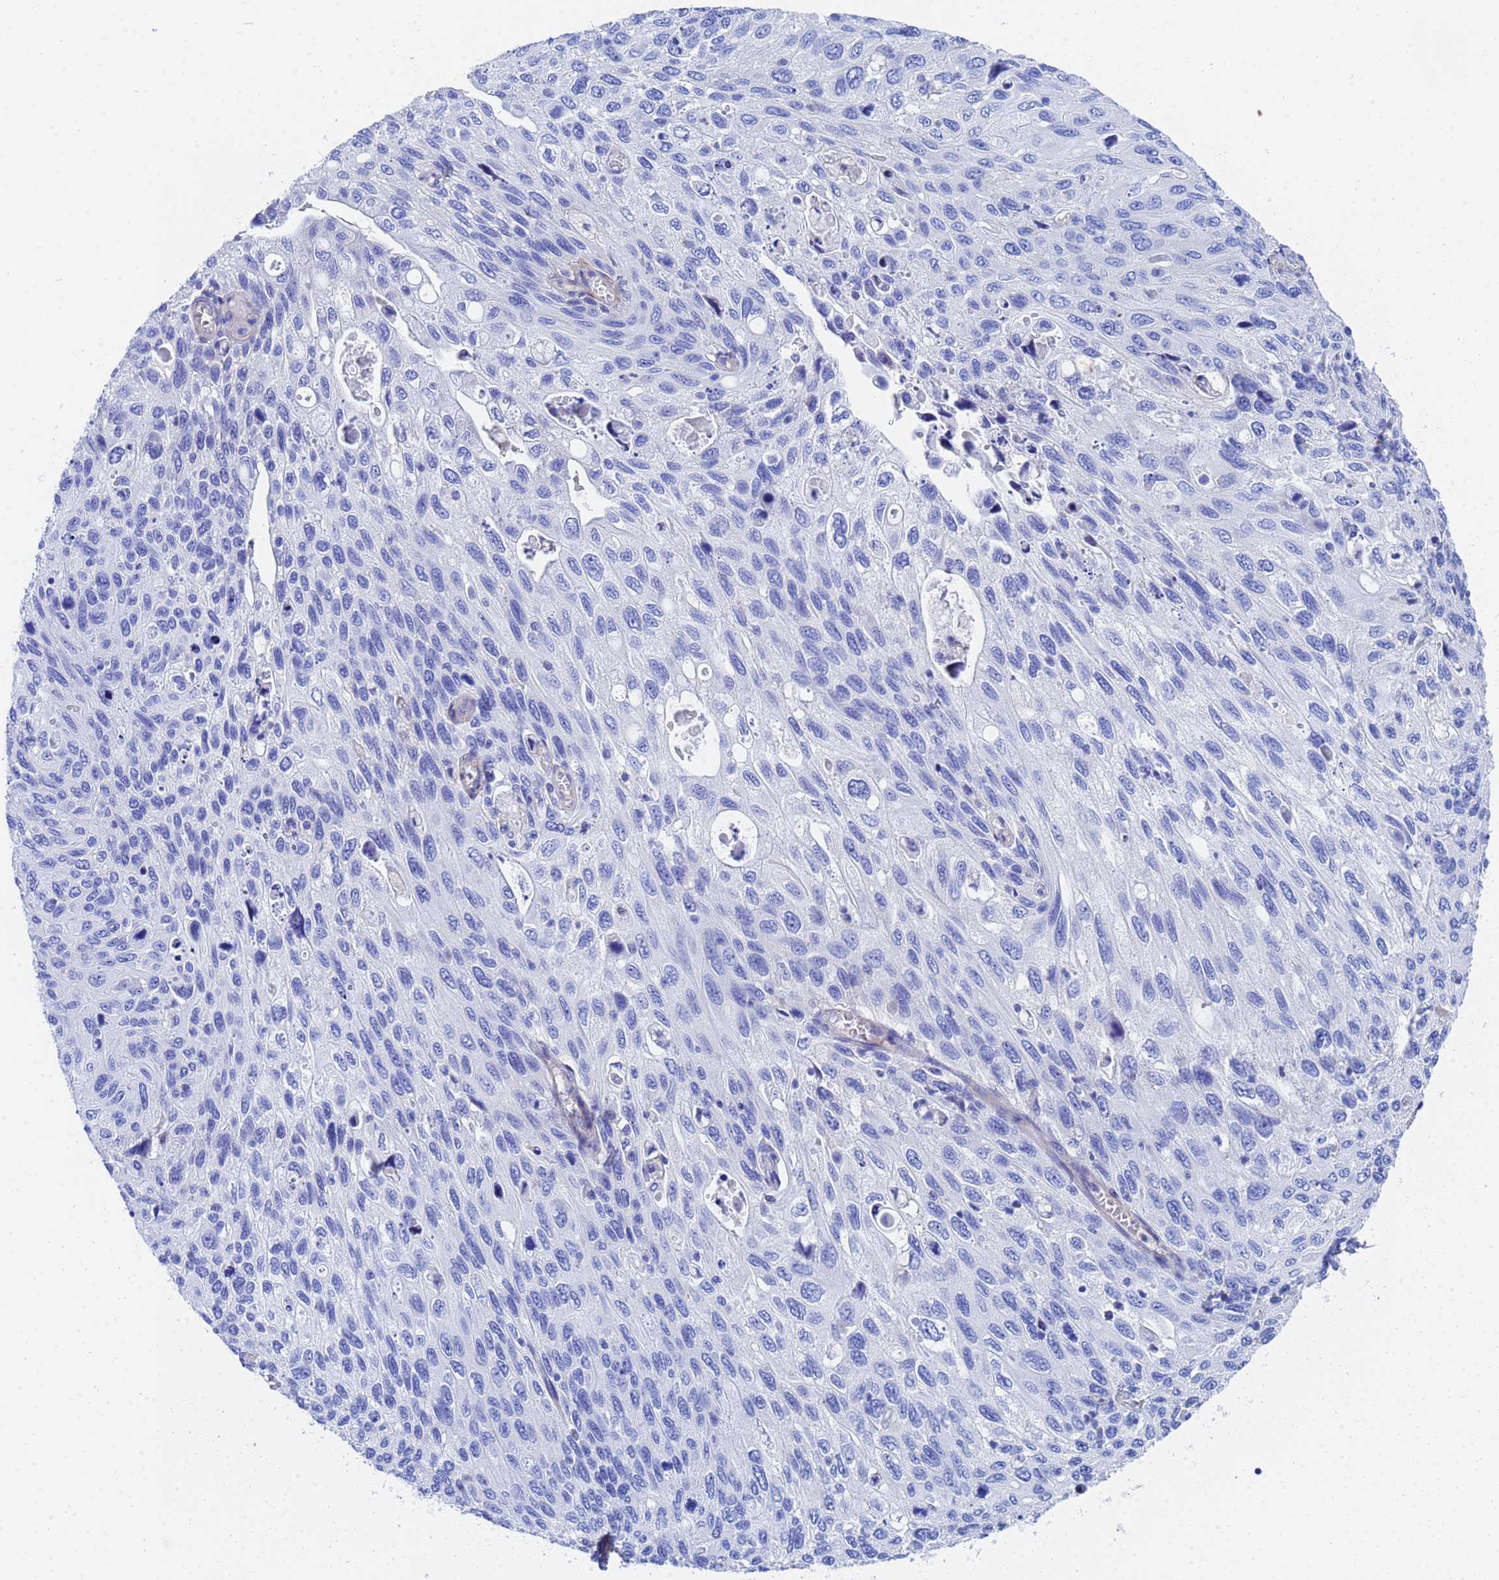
{"staining": {"intensity": "negative", "quantity": "none", "location": "none"}, "tissue": "cervical cancer", "cell_type": "Tumor cells", "image_type": "cancer", "snomed": [{"axis": "morphology", "description": "Squamous cell carcinoma, NOS"}, {"axis": "topography", "description": "Cervix"}], "caption": "Micrograph shows no protein positivity in tumor cells of squamous cell carcinoma (cervical) tissue.", "gene": "CST4", "patient": {"sex": "female", "age": 70}}